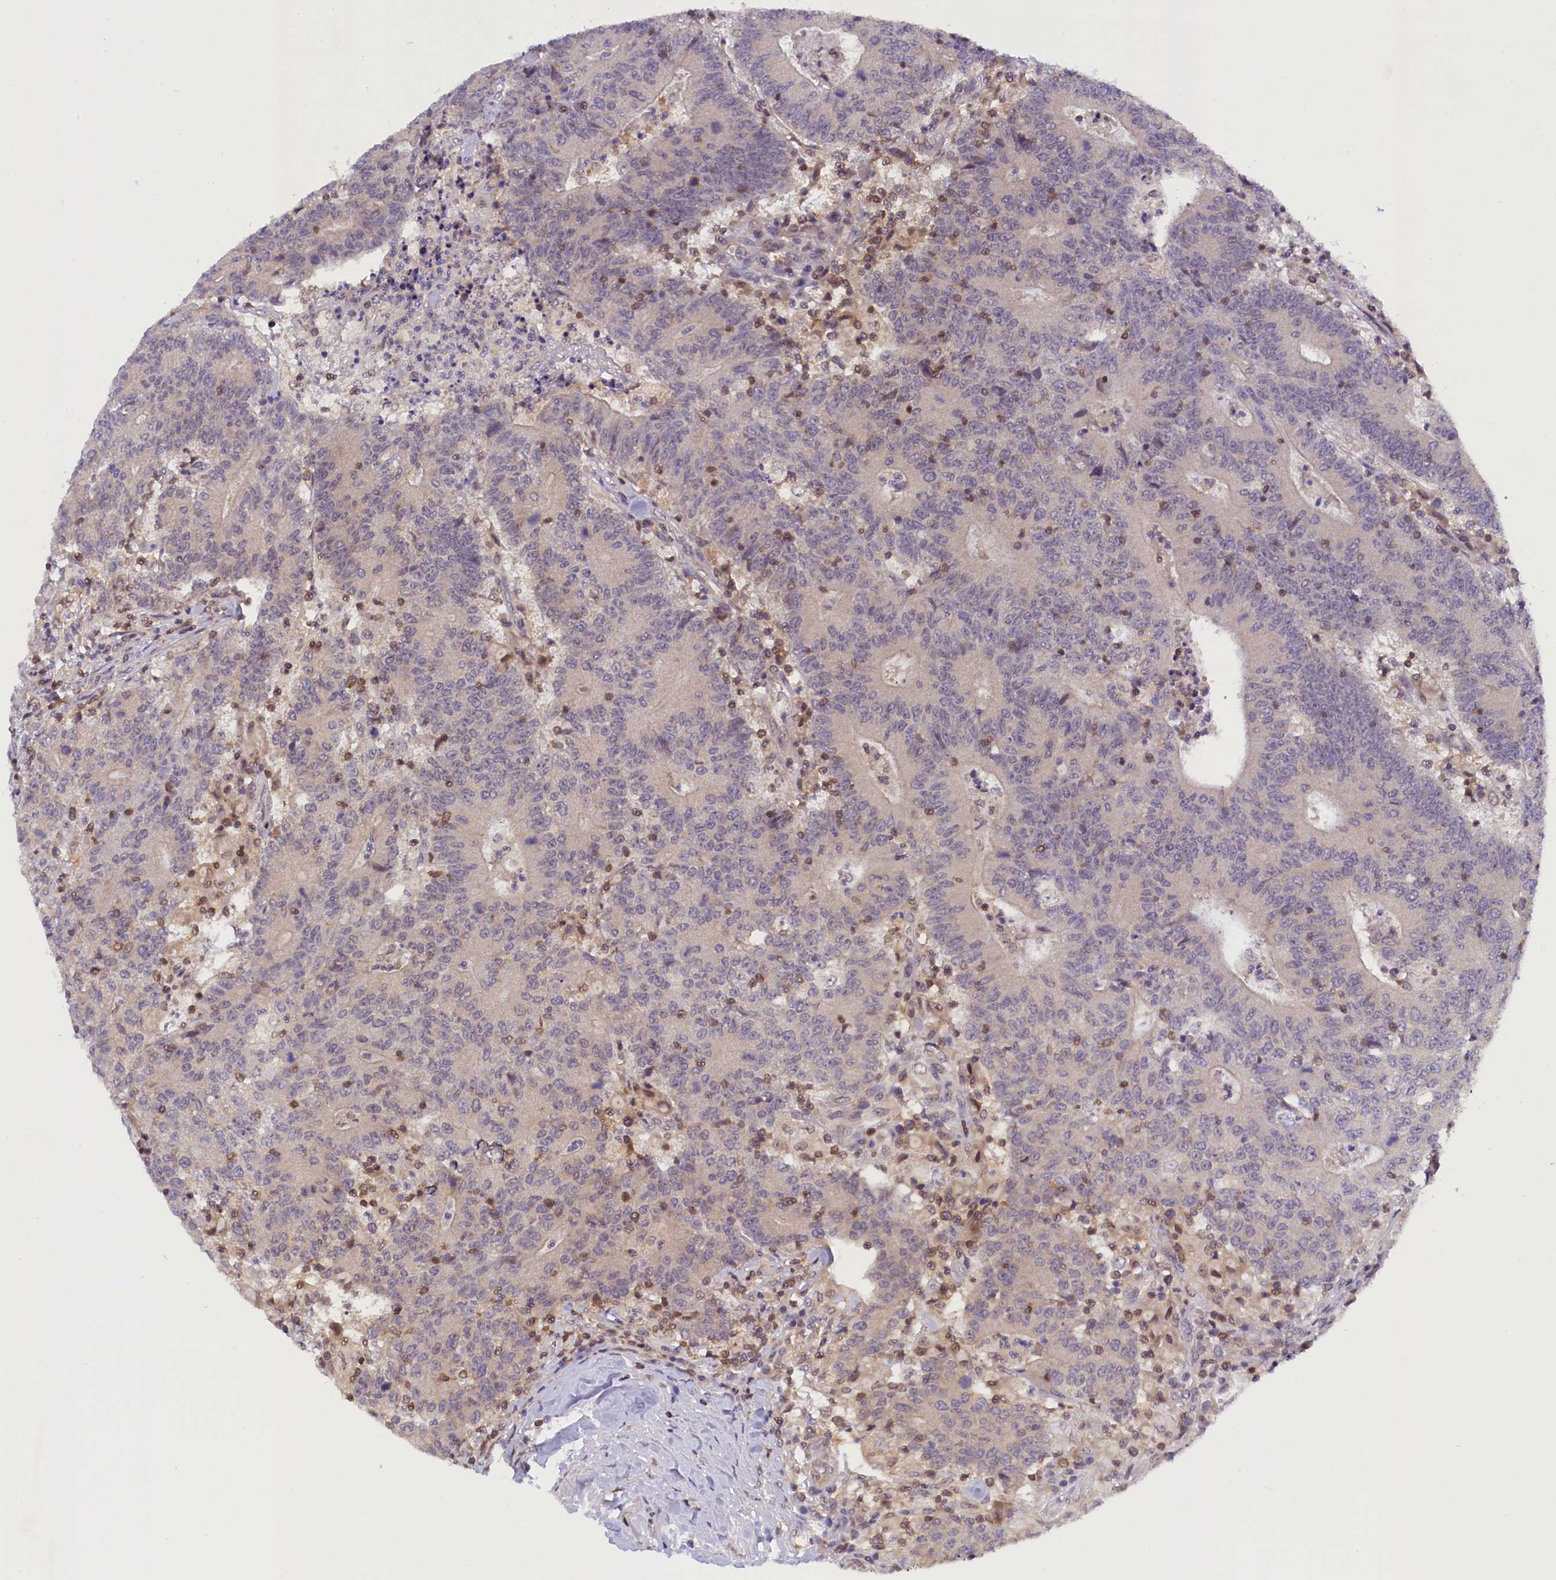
{"staining": {"intensity": "negative", "quantity": "none", "location": "none"}, "tissue": "colorectal cancer", "cell_type": "Tumor cells", "image_type": "cancer", "snomed": [{"axis": "morphology", "description": "Adenocarcinoma, NOS"}, {"axis": "topography", "description": "Colon"}], "caption": "Colorectal cancer was stained to show a protein in brown. There is no significant staining in tumor cells.", "gene": "TBCB", "patient": {"sex": "female", "age": 75}}